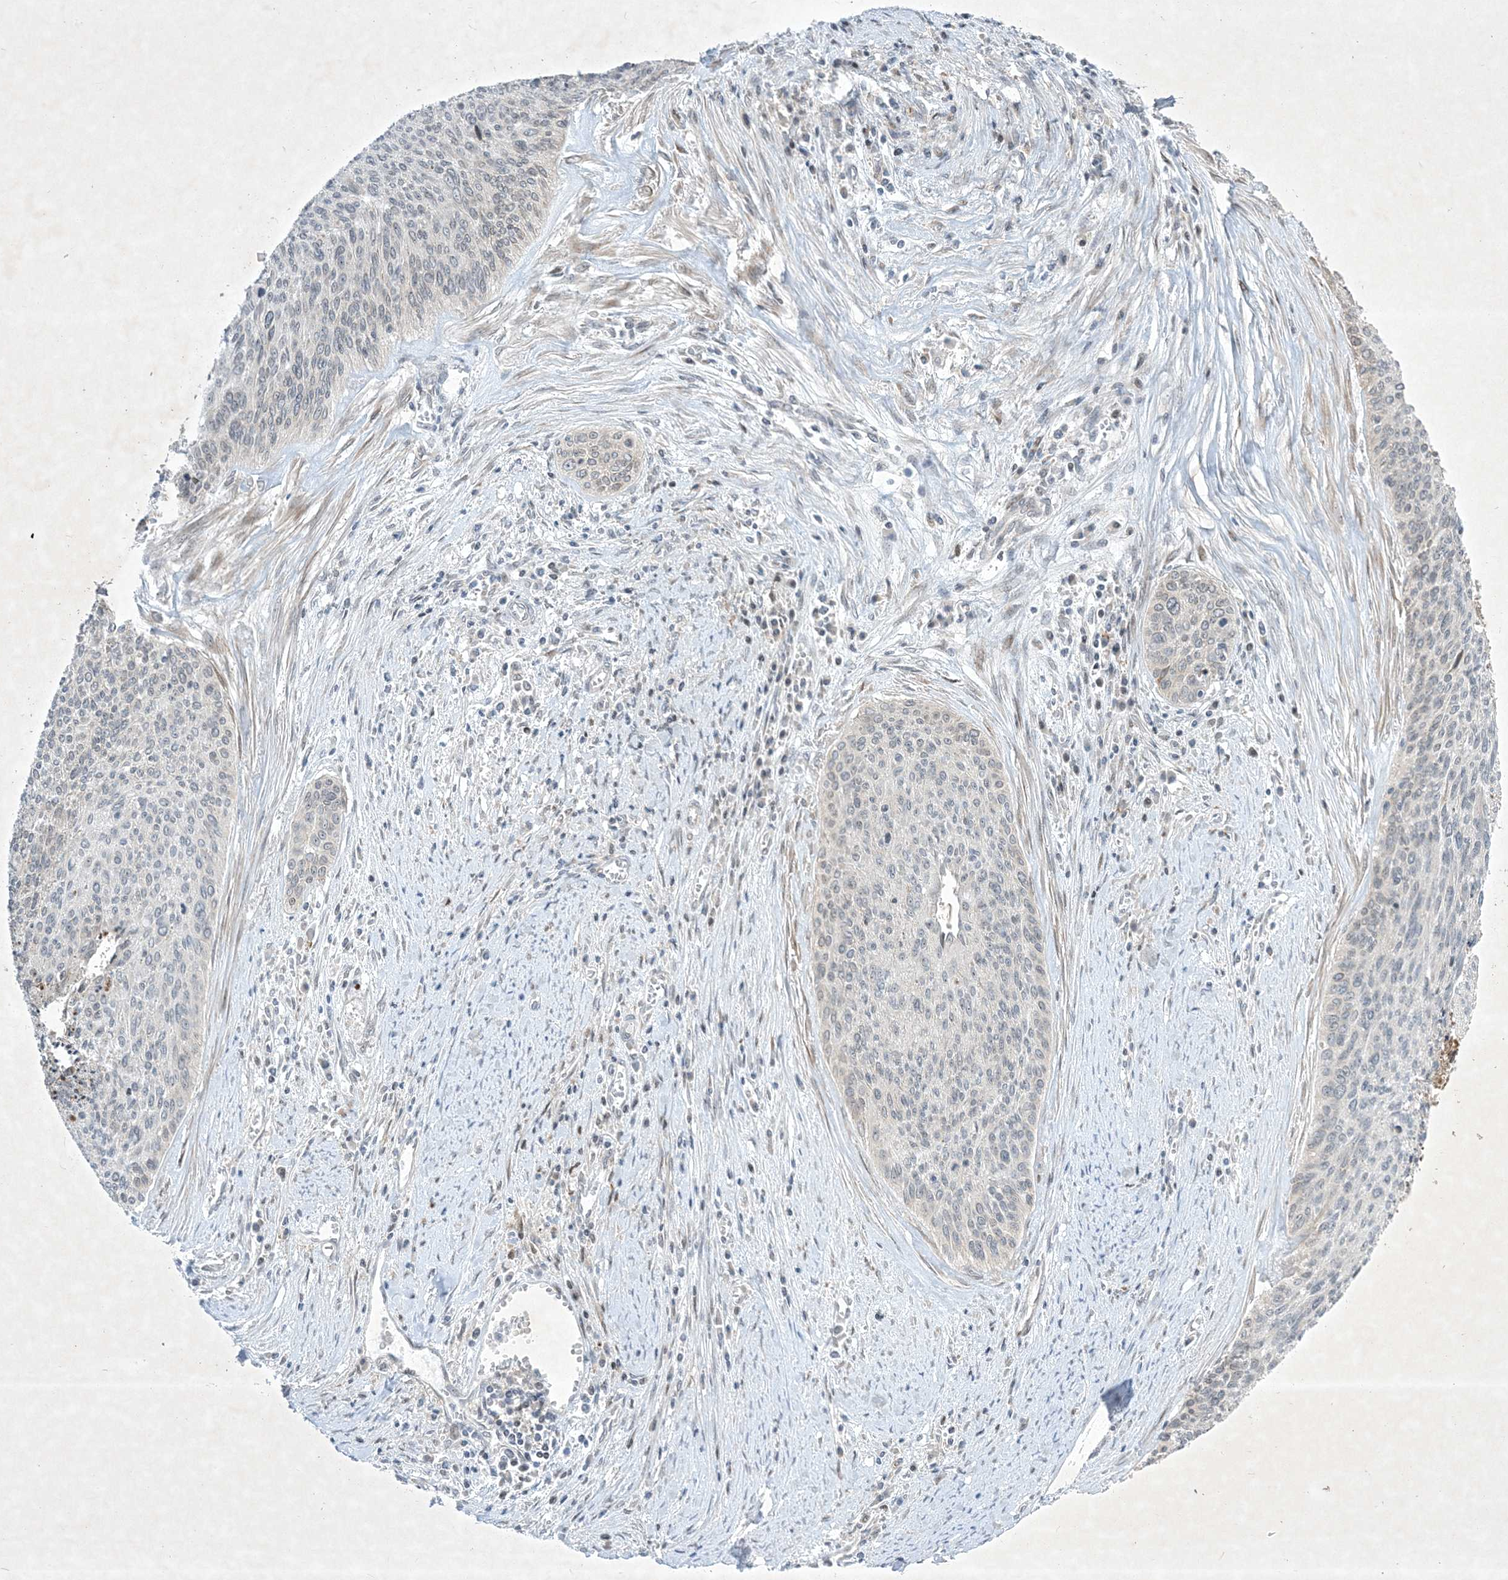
{"staining": {"intensity": "negative", "quantity": "none", "location": "none"}, "tissue": "cervical cancer", "cell_type": "Tumor cells", "image_type": "cancer", "snomed": [{"axis": "morphology", "description": "Squamous cell carcinoma, NOS"}, {"axis": "topography", "description": "Cervix"}], "caption": "Squamous cell carcinoma (cervical) was stained to show a protein in brown. There is no significant staining in tumor cells.", "gene": "SOGA3", "patient": {"sex": "female", "age": 55}}